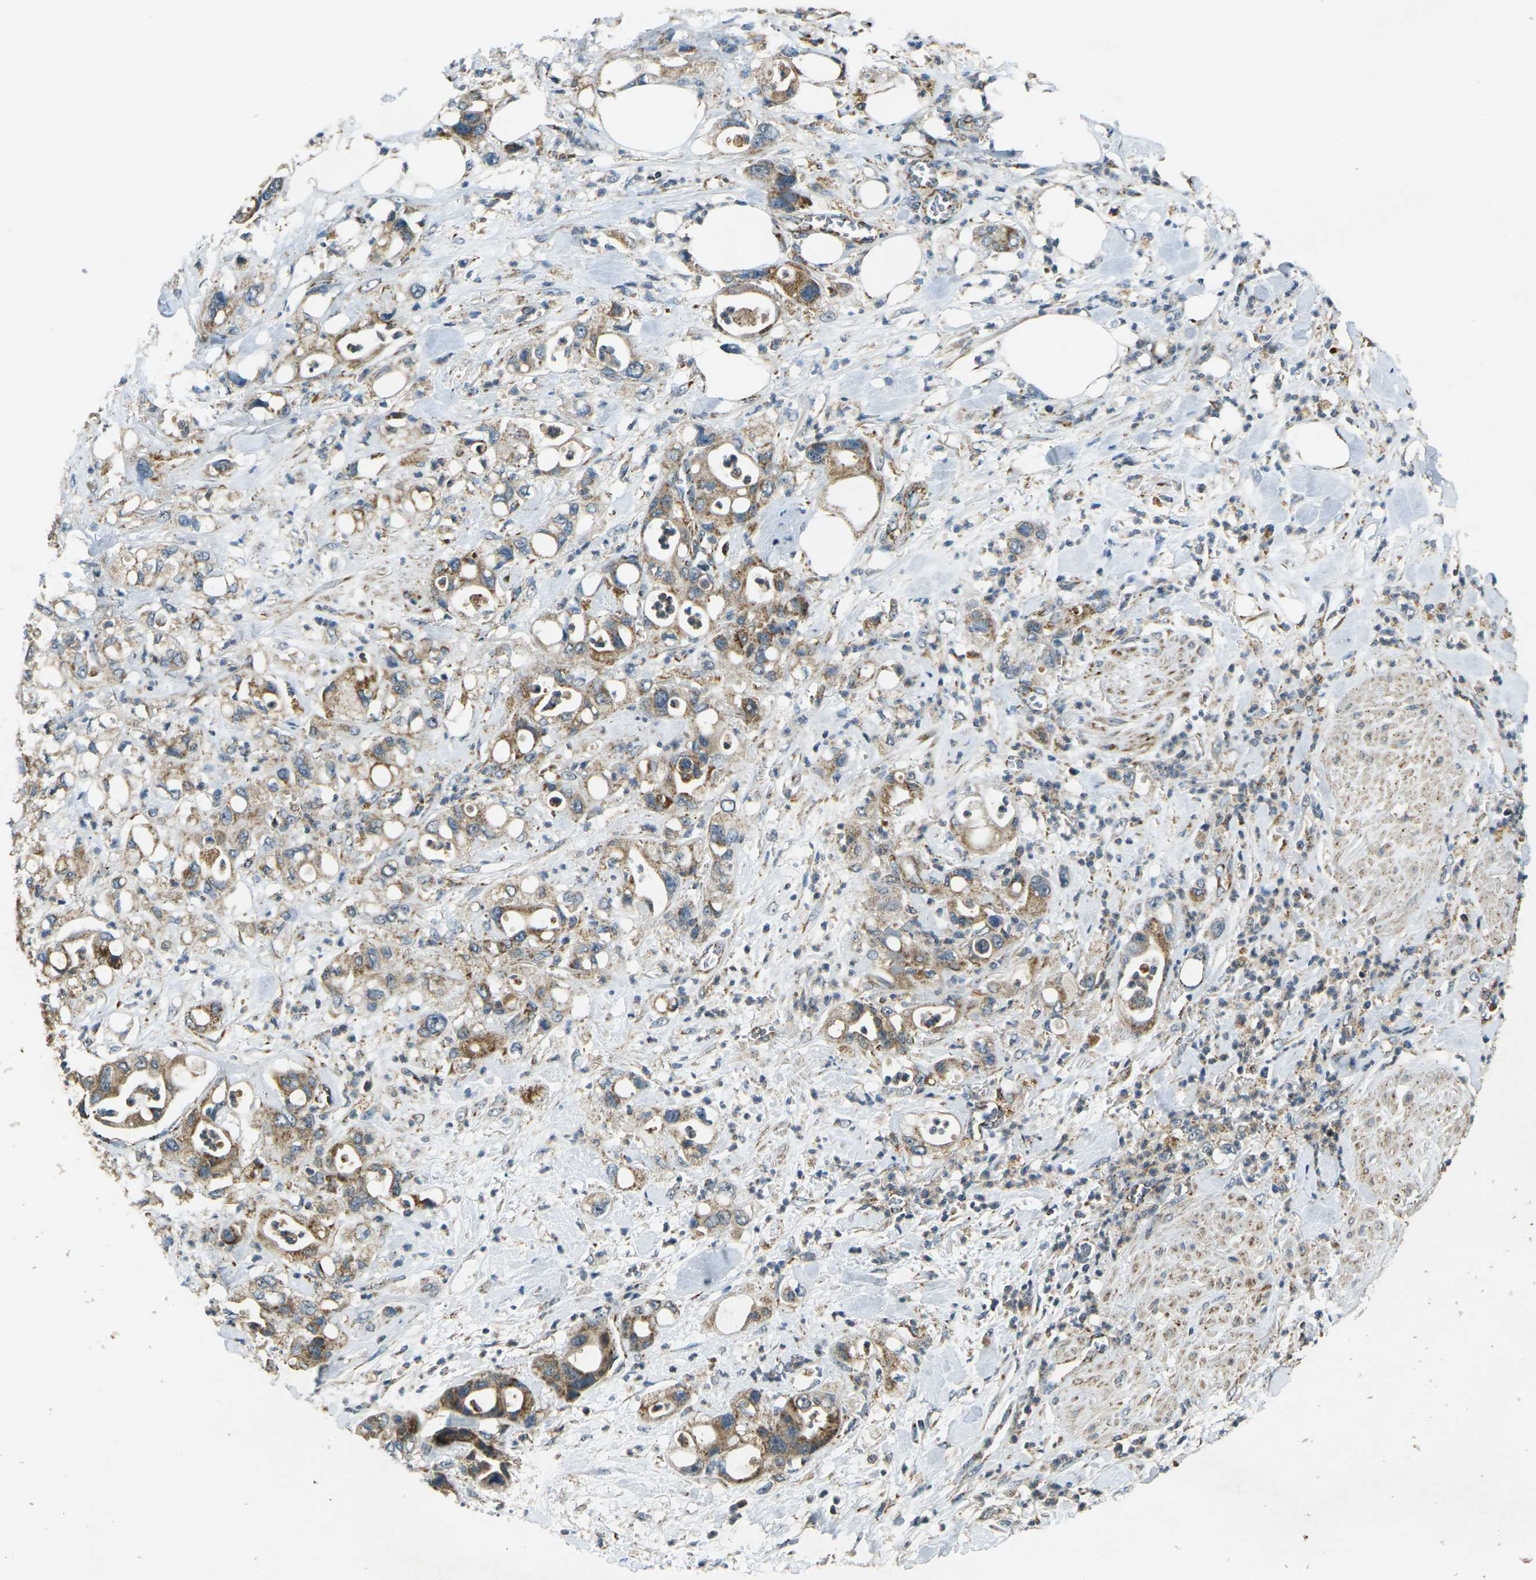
{"staining": {"intensity": "moderate", "quantity": ">75%", "location": "cytoplasmic/membranous"}, "tissue": "pancreatic cancer", "cell_type": "Tumor cells", "image_type": "cancer", "snomed": [{"axis": "morphology", "description": "Adenocarcinoma, NOS"}, {"axis": "topography", "description": "Pancreas"}], "caption": "IHC of human pancreatic cancer demonstrates medium levels of moderate cytoplasmic/membranous positivity in about >75% of tumor cells.", "gene": "IGF1R", "patient": {"sex": "male", "age": 70}}